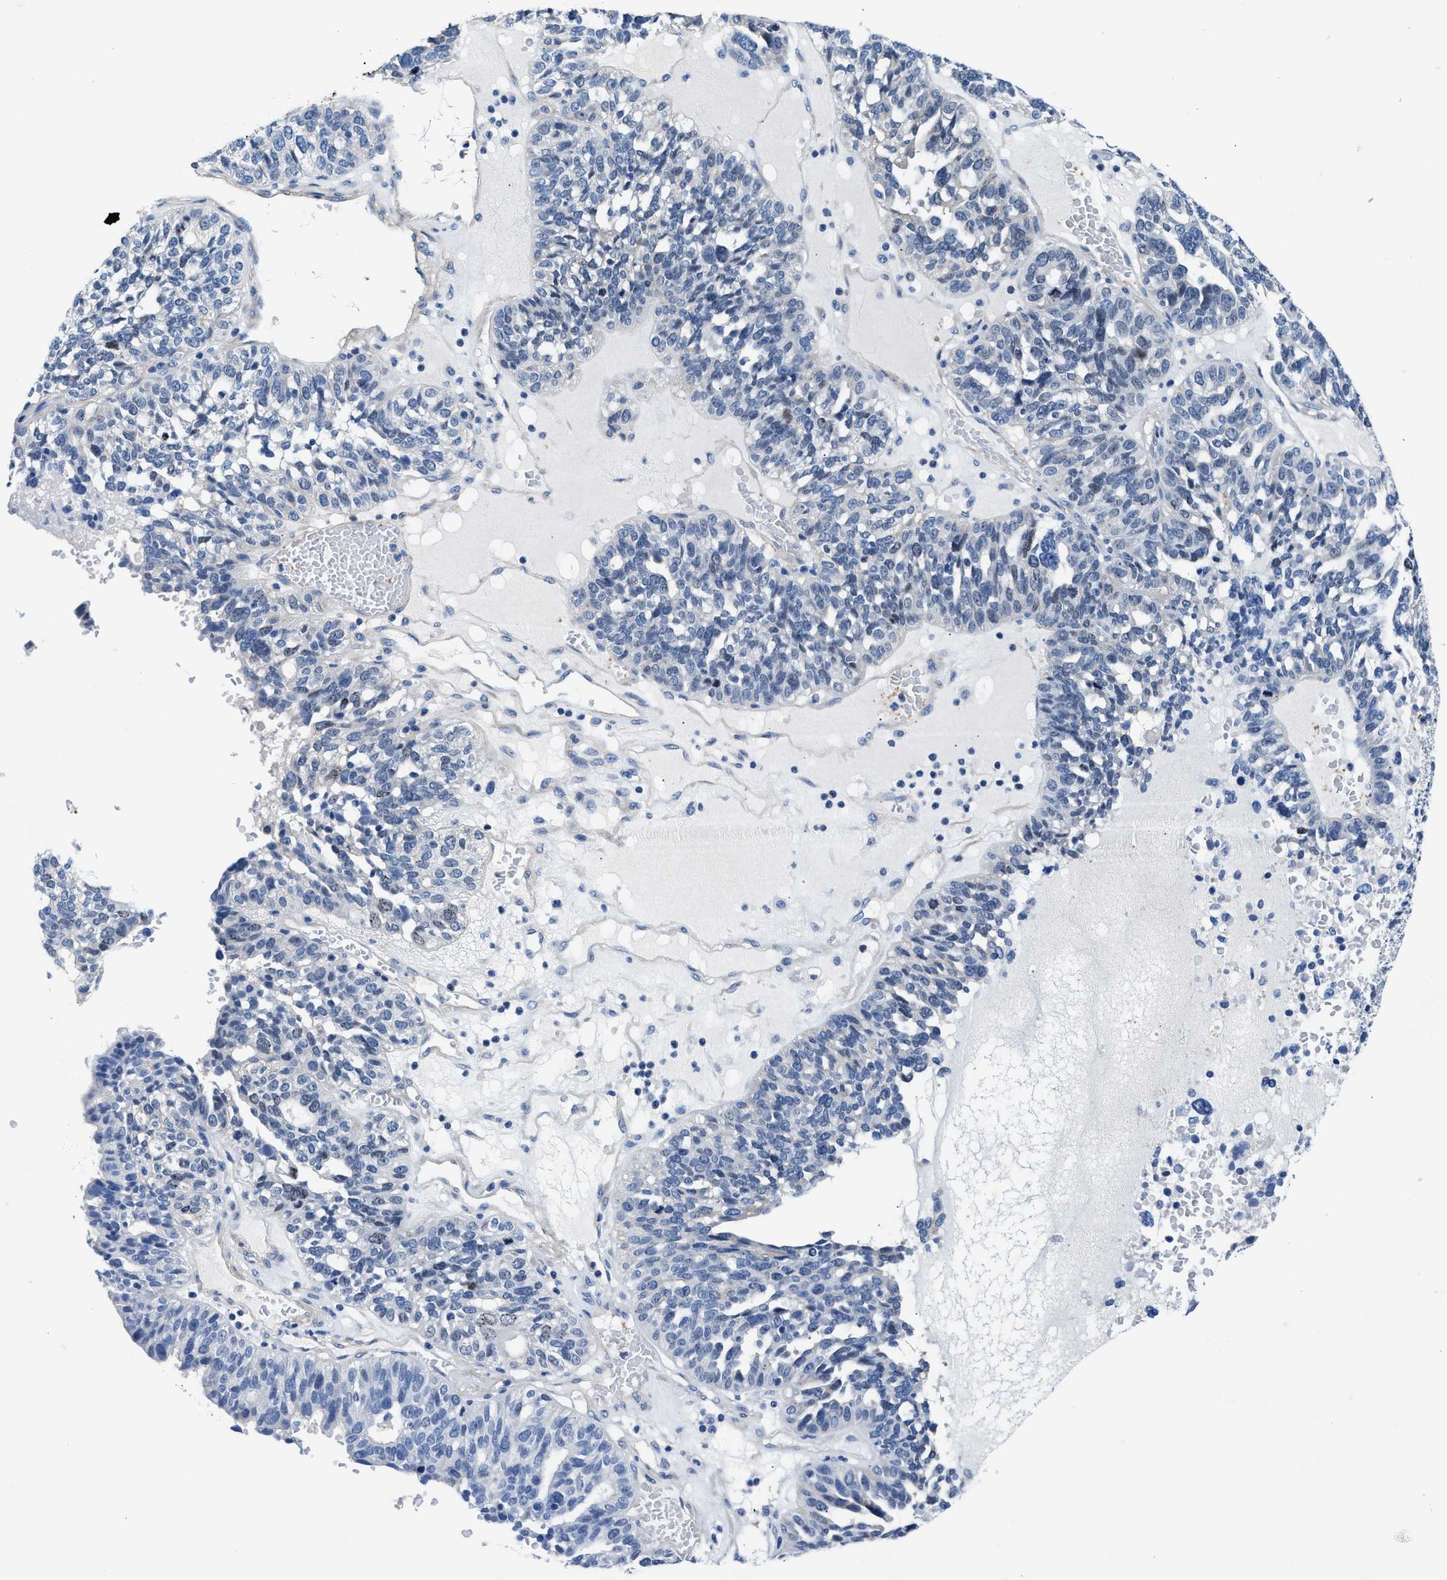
{"staining": {"intensity": "negative", "quantity": "none", "location": "none"}, "tissue": "ovarian cancer", "cell_type": "Tumor cells", "image_type": "cancer", "snomed": [{"axis": "morphology", "description": "Cystadenocarcinoma, serous, NOS"}, {"axis": "topography", "description": "Ovary"}], "caption": "Ovarian serous cystadenocarcinoma was stained to show a protein in brown. There is no significant staining in tumor cells. The staining was performed using DAB (3,3'-diaminobenzidine) to visualize the protein expression in brown, while the nuclei were stained in blue with hematoxylin (Magnification: 20x).", "gene": "PARG", "patient": {"sex": "female", "age": 59}}